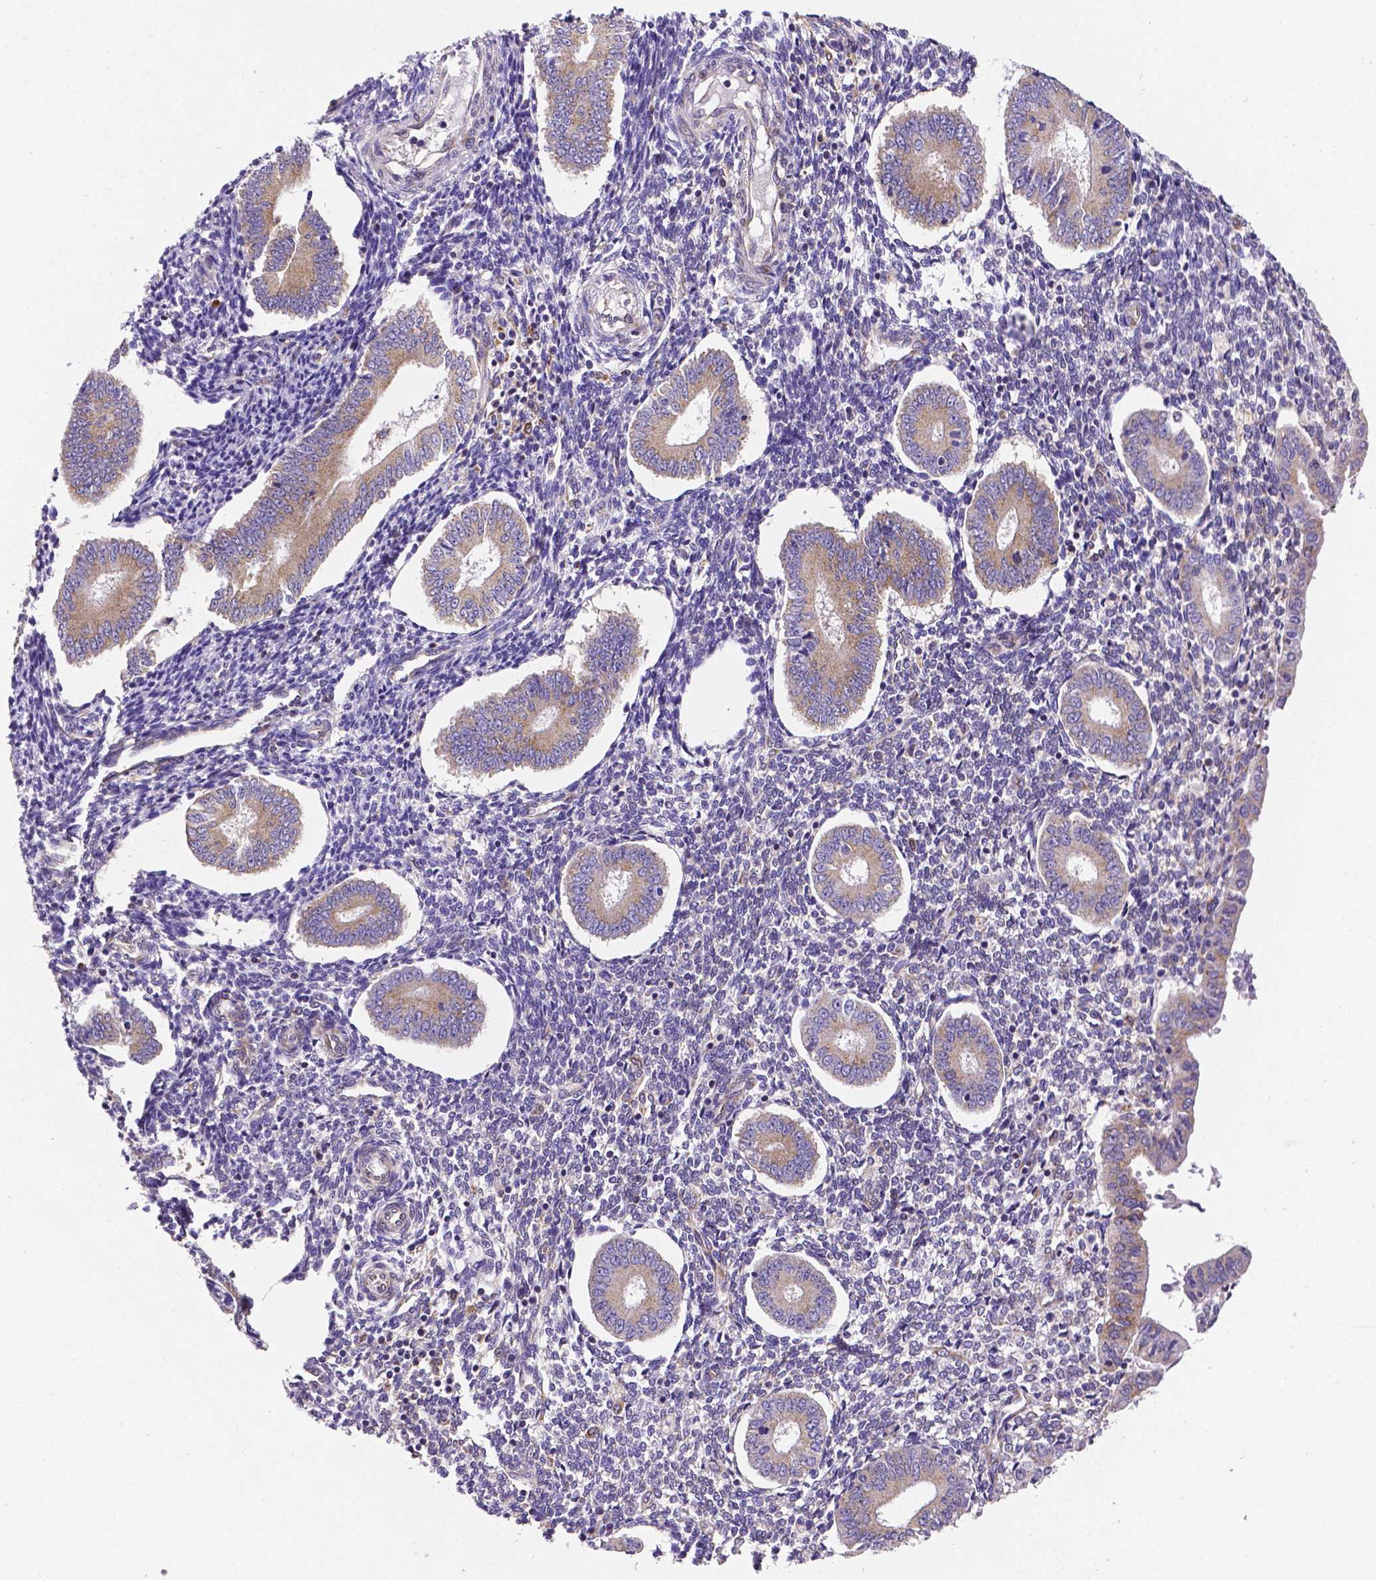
{"staining": {"intensity": "weak", "quantity": "<25%", "location": "cytoplasmic/membranous"}, "tissue": "endometrium", "cell_type": "Cells in endometrial stroma", "image_type": "normal", "snomed": [{"axis": "morphology", "description": "Normal tissue, NOS"}, {"axis": "topography", "description": "Endometrium"}], "caption": "Immunohistochemistry image of unremarkable endometrium: human endometrium stained with DAB shows no significant protein expression in cells in endometrial stroma.", "gene": "MTDH", "patient": {"sex": "female", "age": 40}}